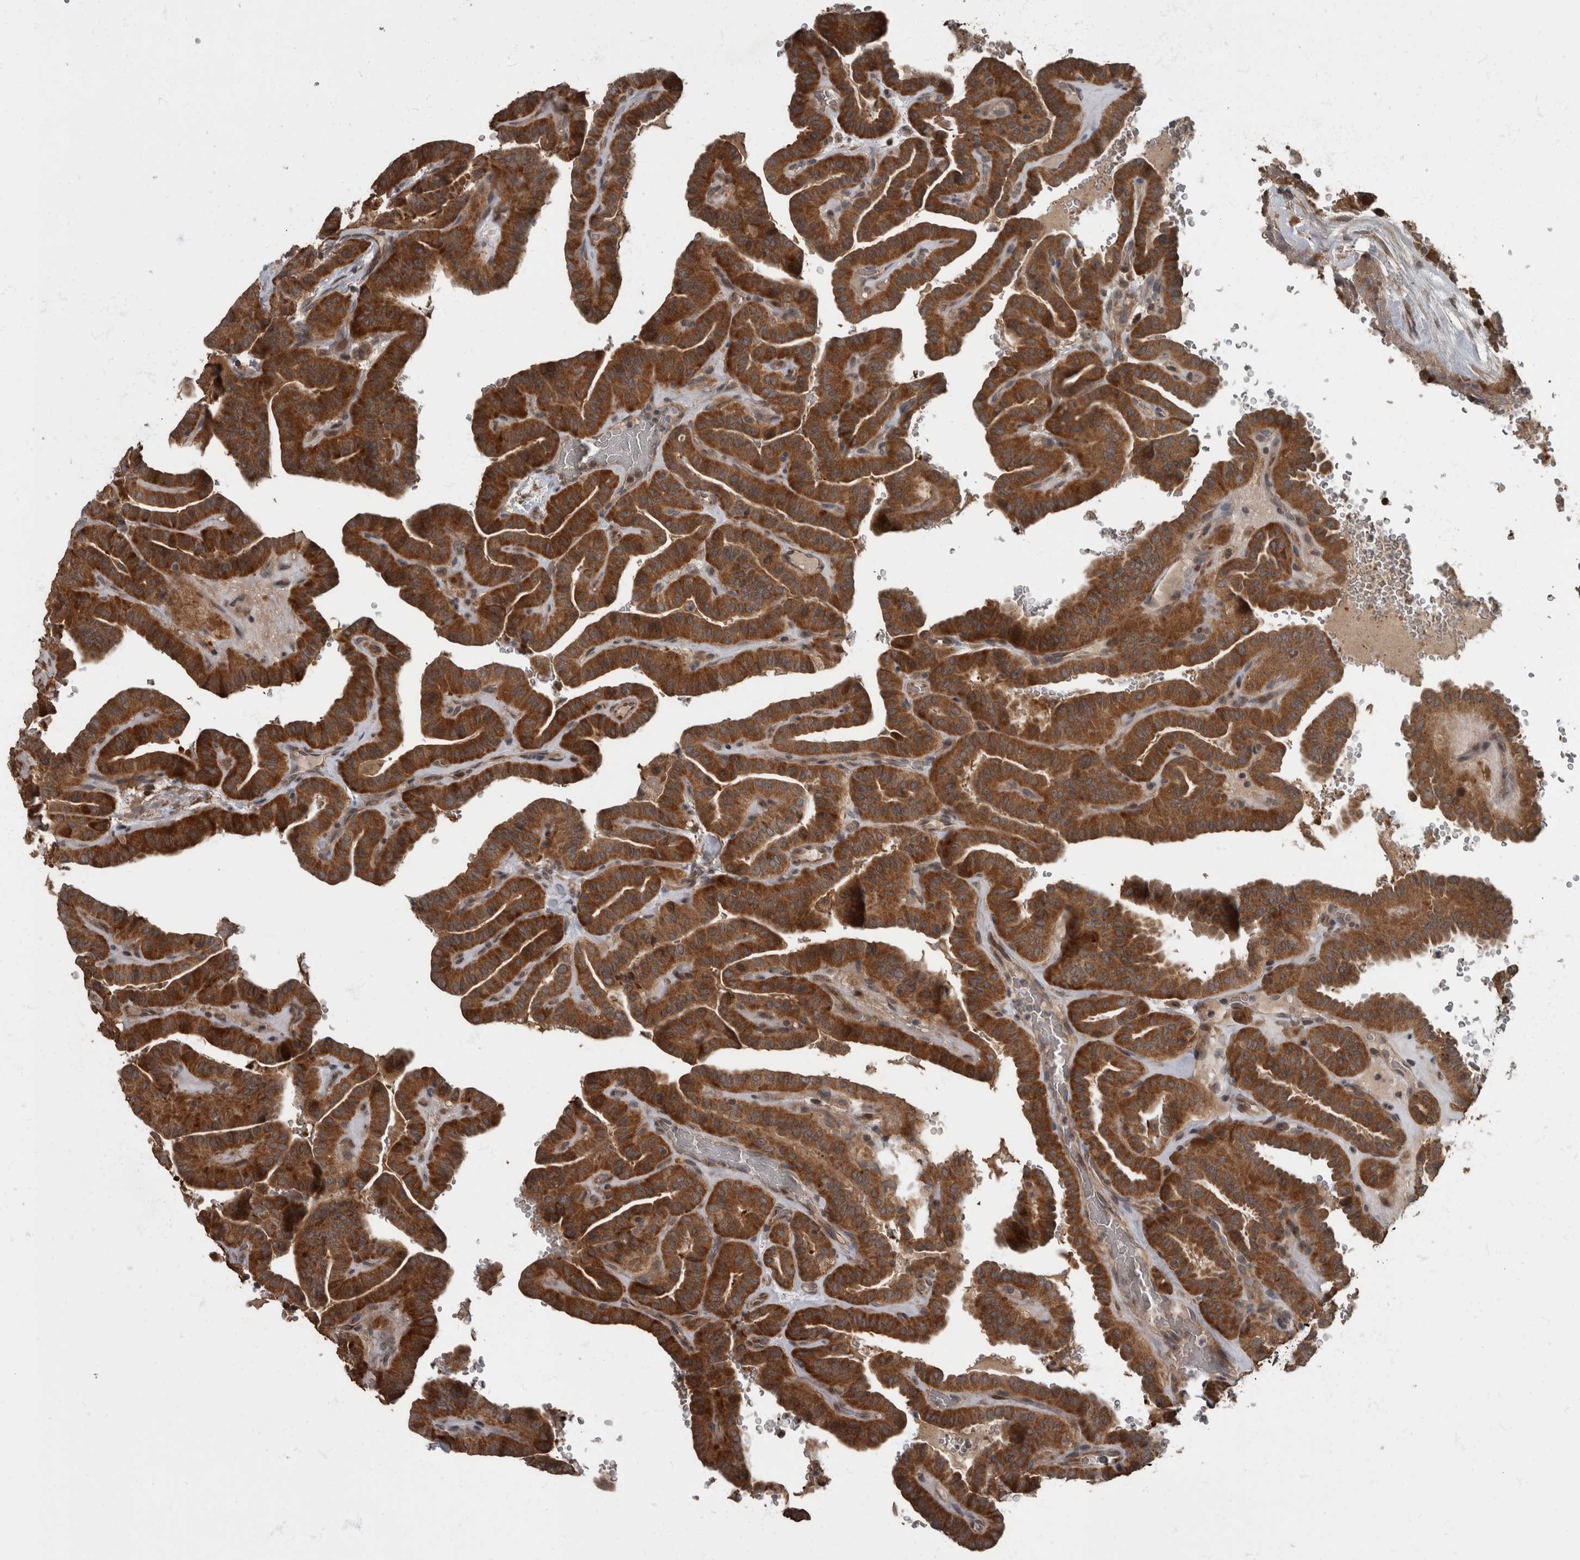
{"staining": {"intensity": "strong", "quantity": ">75%", "location": "cytoplasmic/membranous"}, "tissue": "thyroid cancer", "cell_type": "Tumor cells", "image_type": "cancer", "snomed": [{"axis": "morphology", "description": "Papillary adenocarcinoma, NOS"}, {"axis": "topography", "description": "Thyroid gland"}], "caption": "Papillary adenocarcinoma (thyroid) stained for a protein (brown) shows strong cytoplasmic/membranous positive positivity in approximately >75% of tumor cells.", "gene": "RABGGTB", "patient": {"sex": "male", "age": 77}}